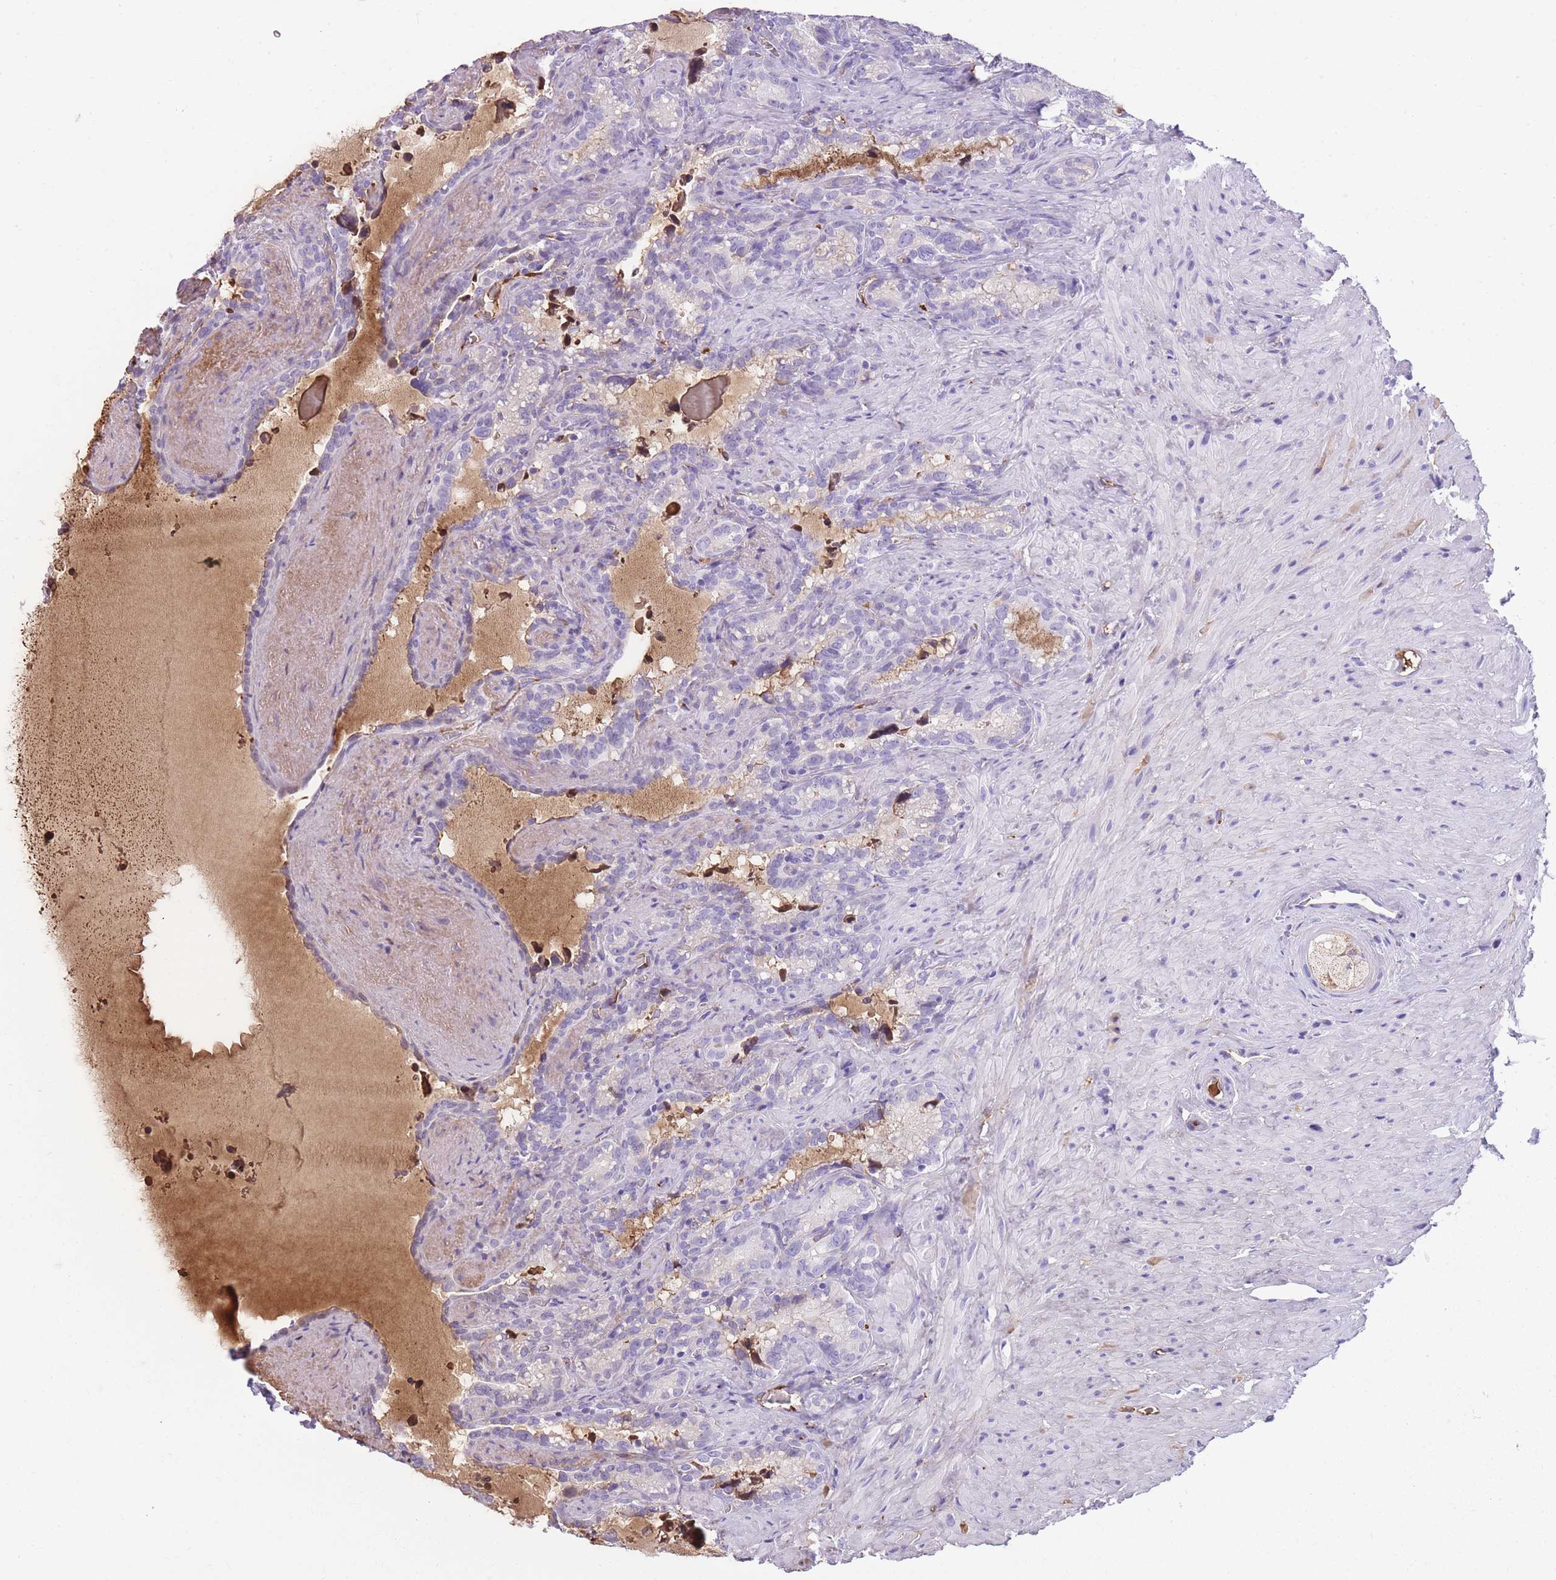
{"staining": {"intensity": "negative", "quantity": "none", "location": "none"}, "tissue": "seminal vesicle", "cell_type": "Glandular cells", "image_type": "normal", "snomed": [{"axis": "morphology", "description": "Normal tissue, NOS"}, {"axis": "topography", "description": "Prostate"}, {"axis": "topography", "description": "Seminal veicle"}], "caption": "IHC photomicrograph of normal seminal vesicle: human seminal vesicle stained with DAB demonstrates no significant protein staining in glandular cells.", "gene": "GNAT1", "patient": {"sex": "male", "age": 58}}